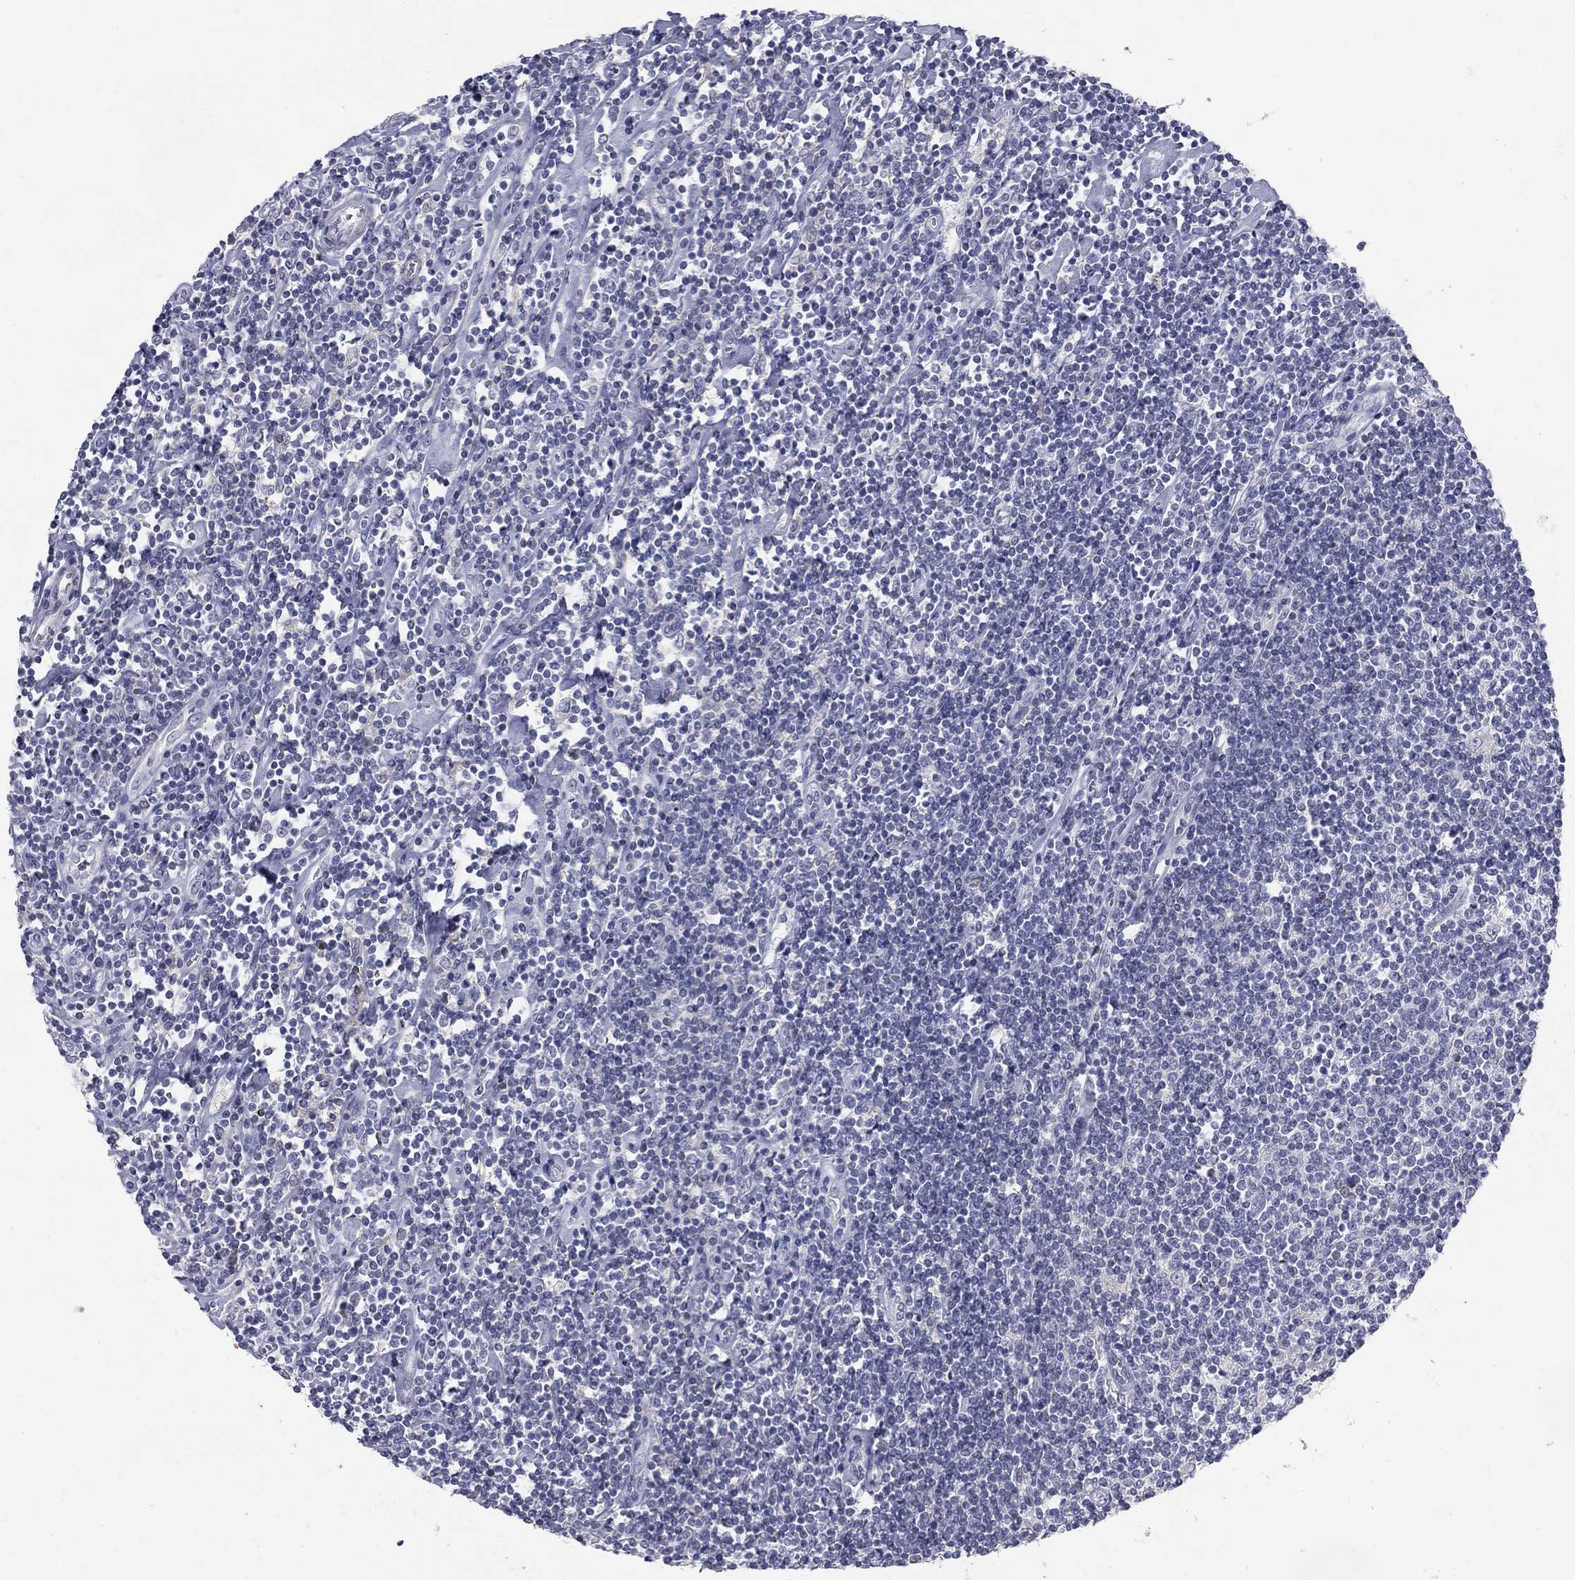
{"staining": {"intensity": "negative", "quantity": "none", "location": "none"}, "tissue": "lymphoma", "cell_type": "Tumor cells", "image_type": "cancer", "snomed": [{"axis": "morphology", "description": "Hodgkin's disease, NOS"}, {"axis": "topography", "description": "Lymph node"}], "caption": "Tumor cells are negative for brown protein staining in lymphoma.", "gene": "NTRK2", "patient": {"sex": "male", "age": 40}}